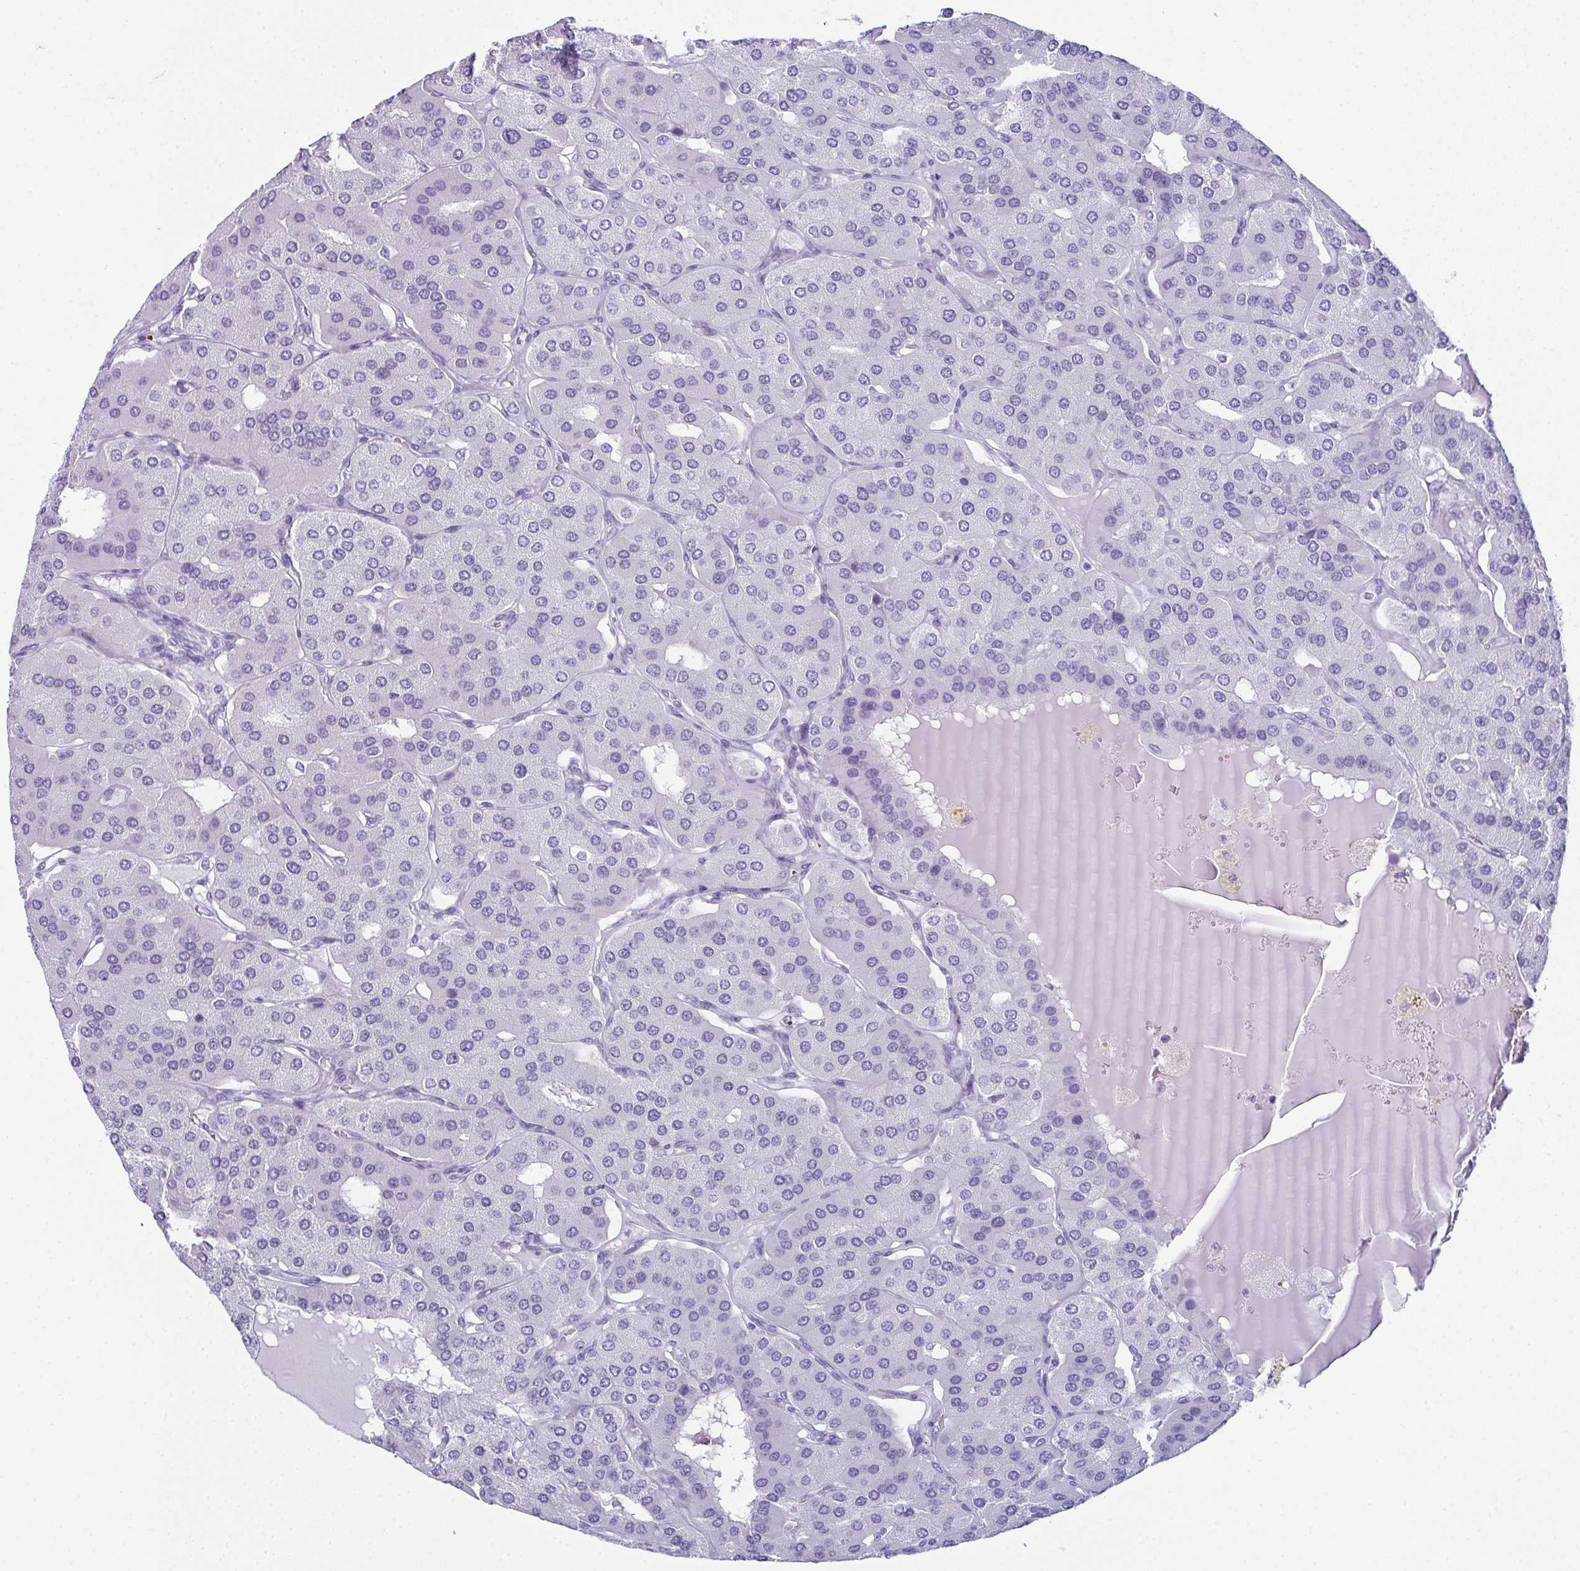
{"staining": {"intensity": "negative", "quantity": "none", "location": "none"}, "tissue": "parathyroid gland", "cell_type": "Glandular cells", "image_type": "normal", "snomed": [{"axis": "morphology", "description": "Normal tissue, NOS"}, {"axis": "morphology", "description": "Adenoma, NOS"}, {"axis": "topography", "description": "Parathyroid gland"}], "caption": "DAB immunohistochemical staining of benign human parathyroid gland displays no significant staining in glandular cells. The staining was performed using DAB (3,3'-diaminobenzidine) to visualize the protein expression in brown, while the nuclei were stained in blue with hematoxylin (Magnification: 20x).", "gene": "ENKUR", "patient": {"sex": "female", "age": 86}}